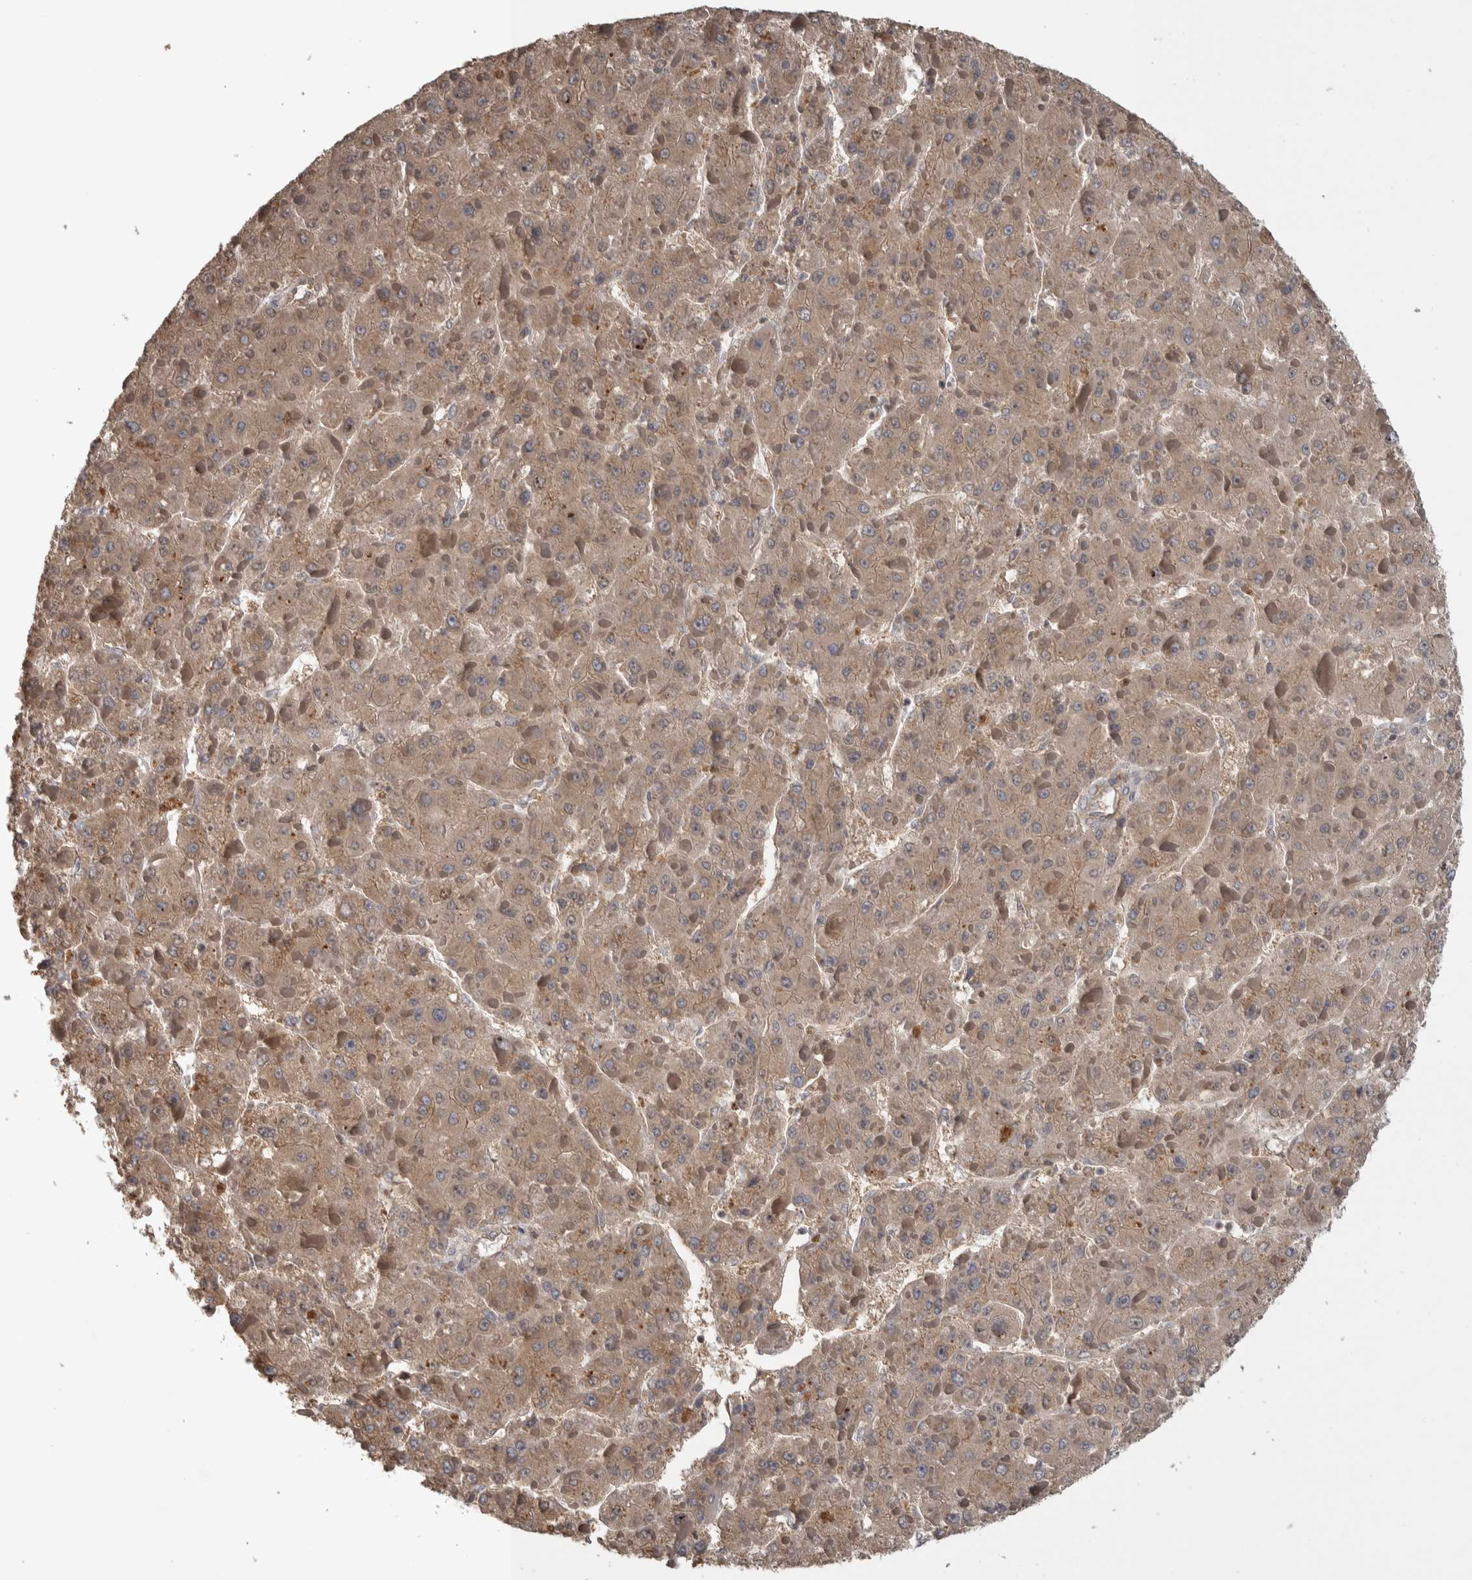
{"staining": {"intensity": "weak", "quantity": ">75%", "location": "cytoplasmic/membranous"}, "tissue": "liver cancer", "cell_type": "Tumor cells", "image_type": "cancer", "snomed": [{"axis": "morphology", "description": "Carcinoma, Hepatocellular, NOS"}, {"axis": "topography", "description": "Liver"}], "caption": "Human liver hepatocellular carcinoma stained with a protein marker displays weak staining in tumor cells.", "gene": "IFRD1", "patient": {"sex": "female", "age": 73}}